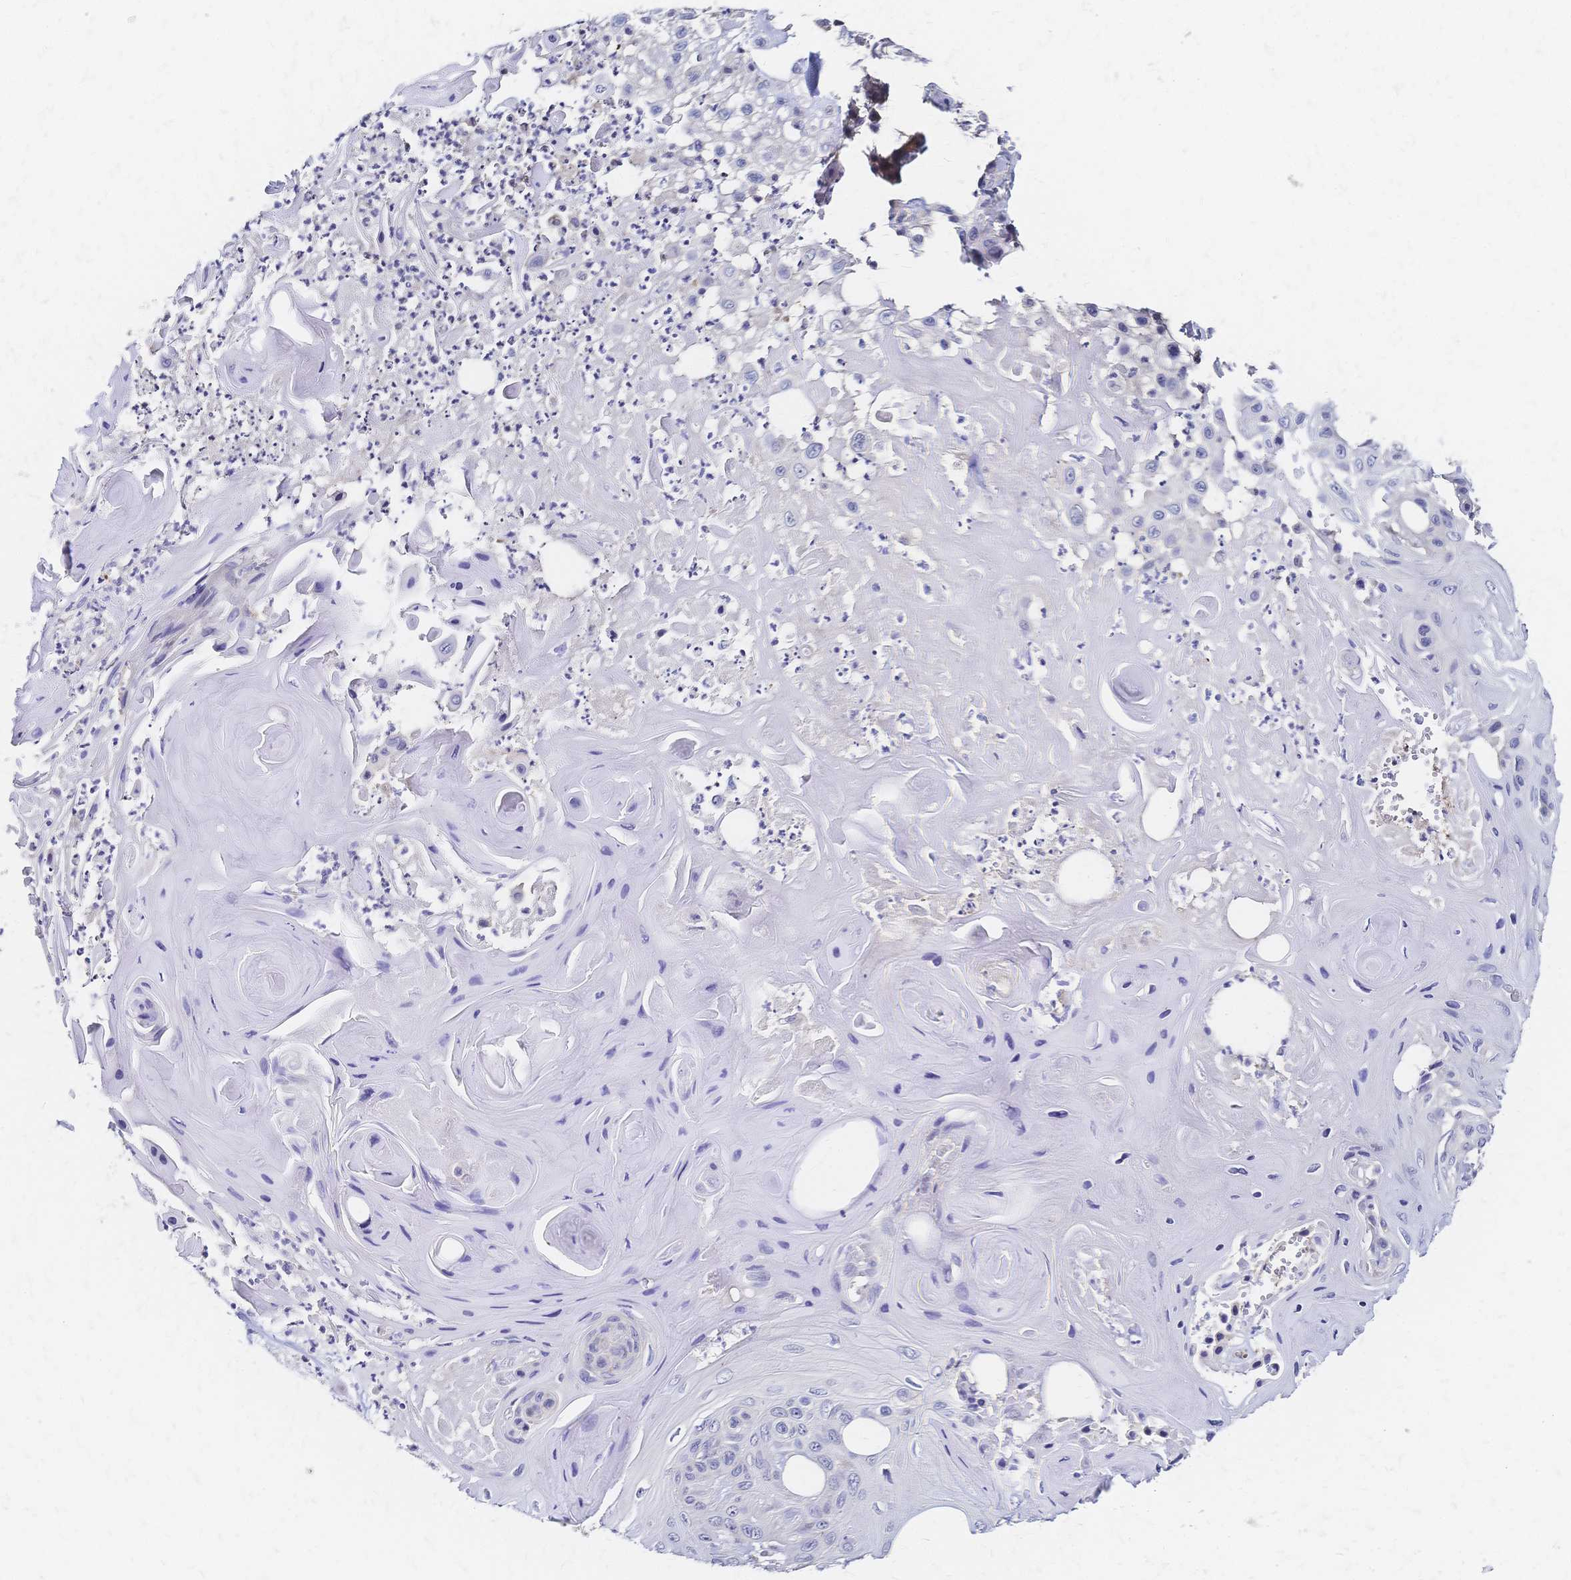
{"staining": {"intensity": "negative", "quantity": "none", "location": "none"}, "tissue": "skin cancer", "cell_type": "Tumor cells", "image_type": "cancer", "snomed": [{"axis": "morphology", "description": "Squamous cell carcinoma, NOS"}, {"axis": "topography", "description": "Skin"}], "caption": "Immunohistochemical staining of human squamous cell carcinoma (skin) exhibits no significant positivity in tumor cells.", "gene": "SLC5A1", "patient": {"sex": "male", "age": 82}}